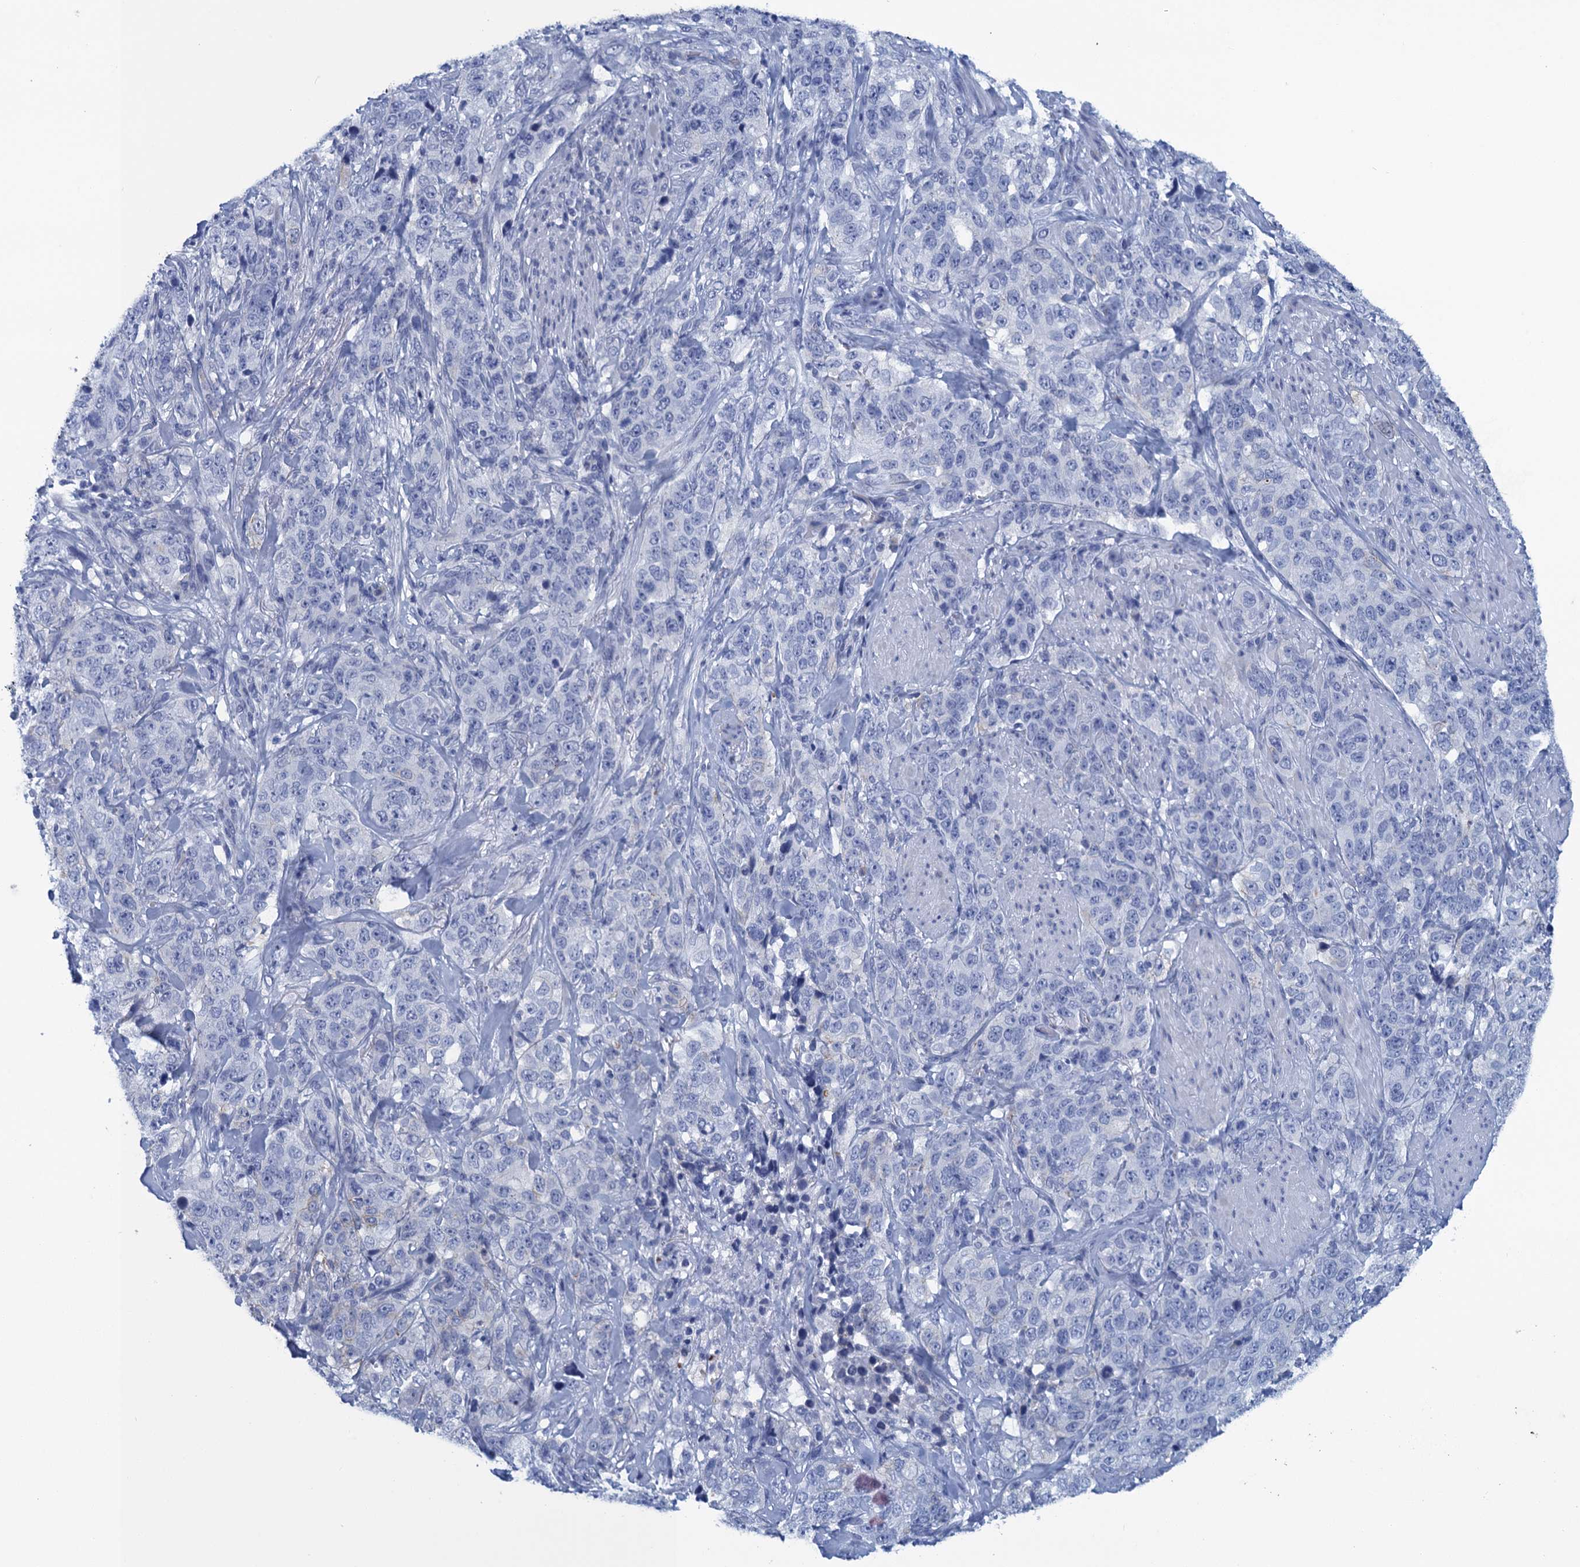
{"staining": {"intensity": "negative", "quantity": "none", "location": "none"}, "tissue": "stomach cancer", "cell_type": "Tumor cells", "image_type": "cancer", "snomed": [{"axis": "morphology", "description": "Adenocarcinoma, NOS"}, {"axis": "topography", "description": "Stomach"}], "caption": "An immunohistochemistry photomicrograph of stomach cancer (adenocarcinoma) is shown. There is no staining in tumor cells of stomach cancer (adenocarcinoma).", "gene": "SCEL", "patient": {"sex": "male", "age": 48}}